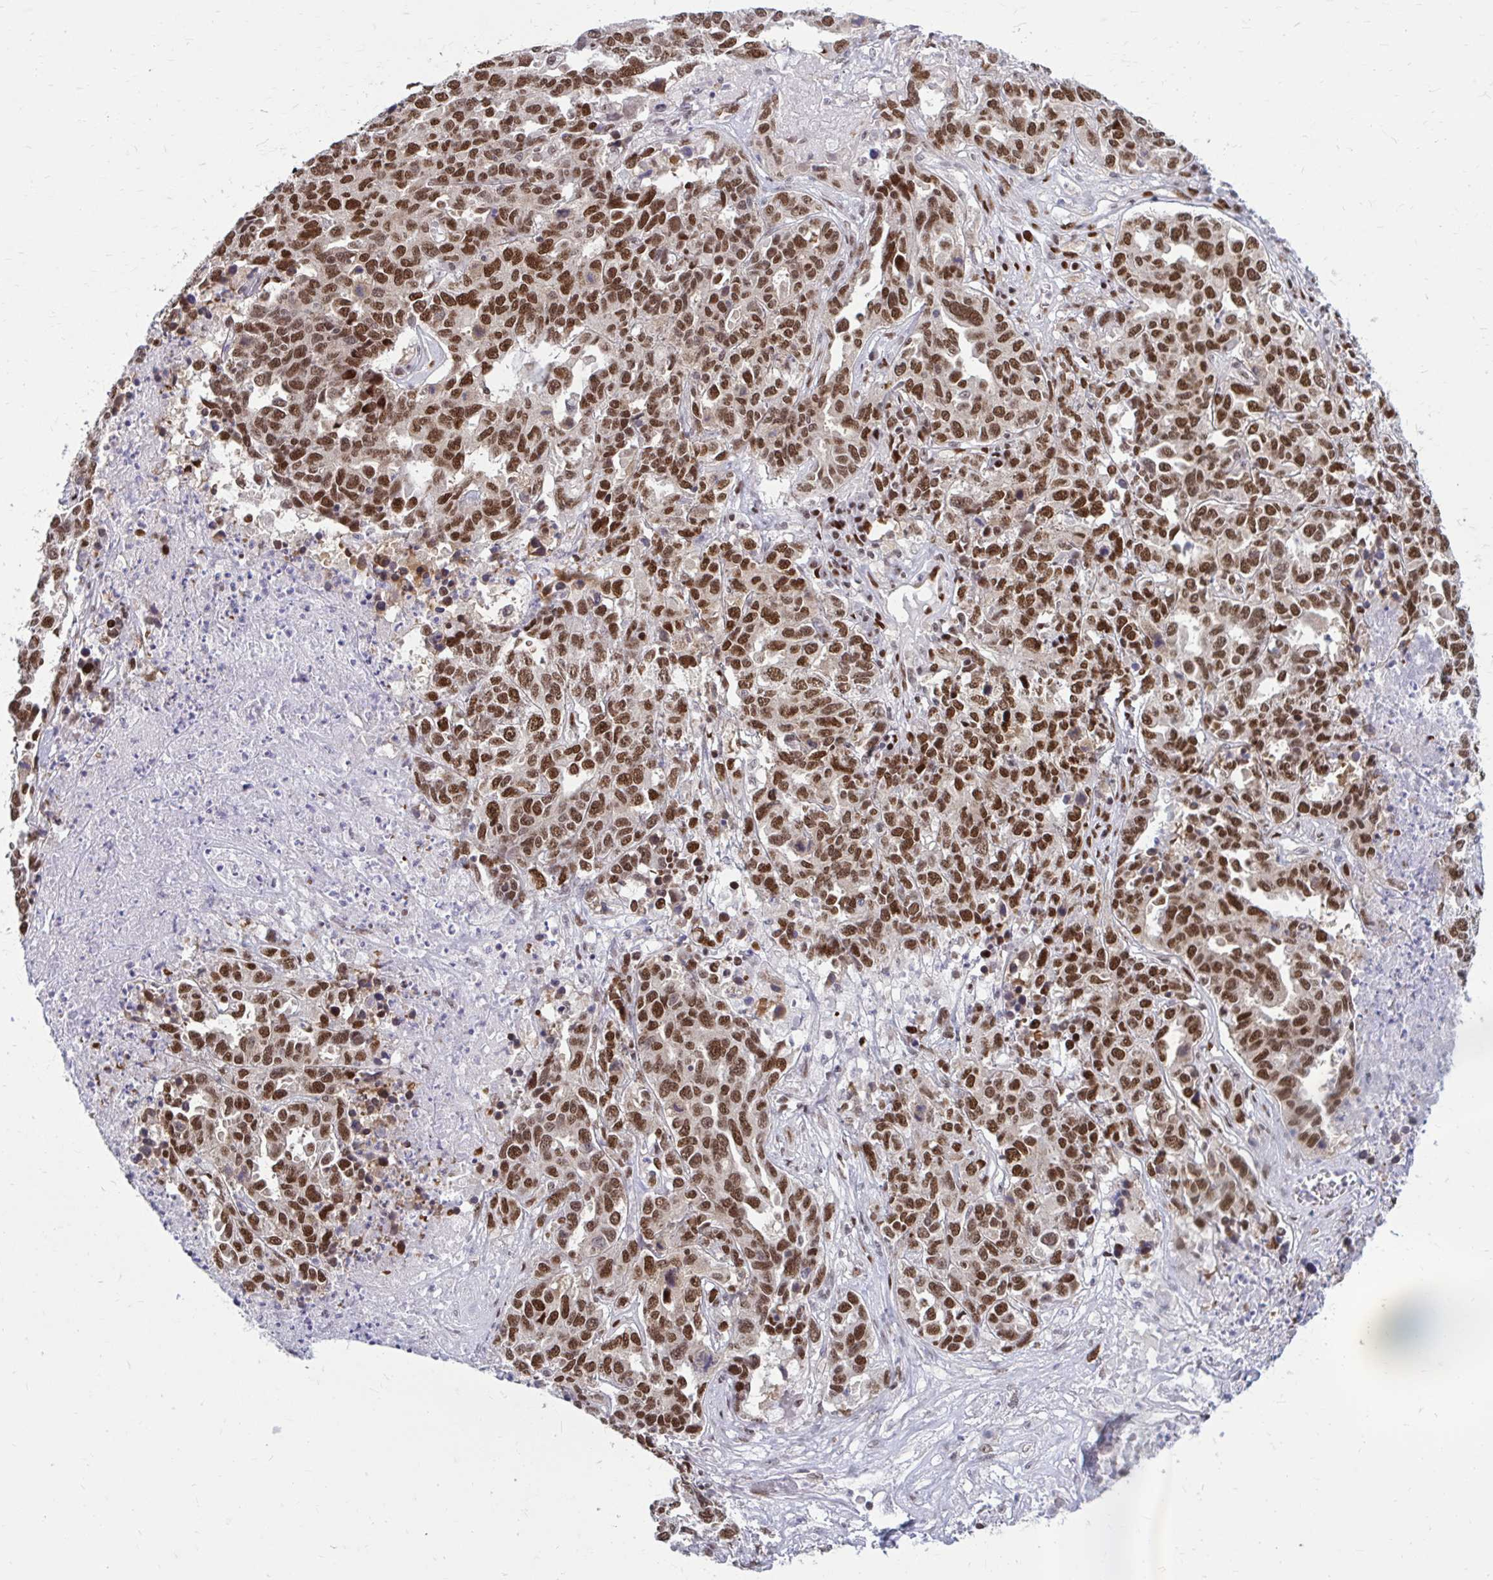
{"staining": {"intensity": "strong", "quantity": ">75%", "location": "nuclear"}, "tissue": "ovarian cancer", "cell_type": "Tumor cells", "image_type": "cancer", "snomed": [{"axis": "morphology", "description": "Carcinoma, endometroid"}, {"axis": "topography", "description": "Ovary"}], "caption": "Strong nuclear staining is present in about >75% of tumor cells in endometroid carcinoma (ovarian).", "gene": "PSME4", "patient": {"sex": "female", "age": 62}}